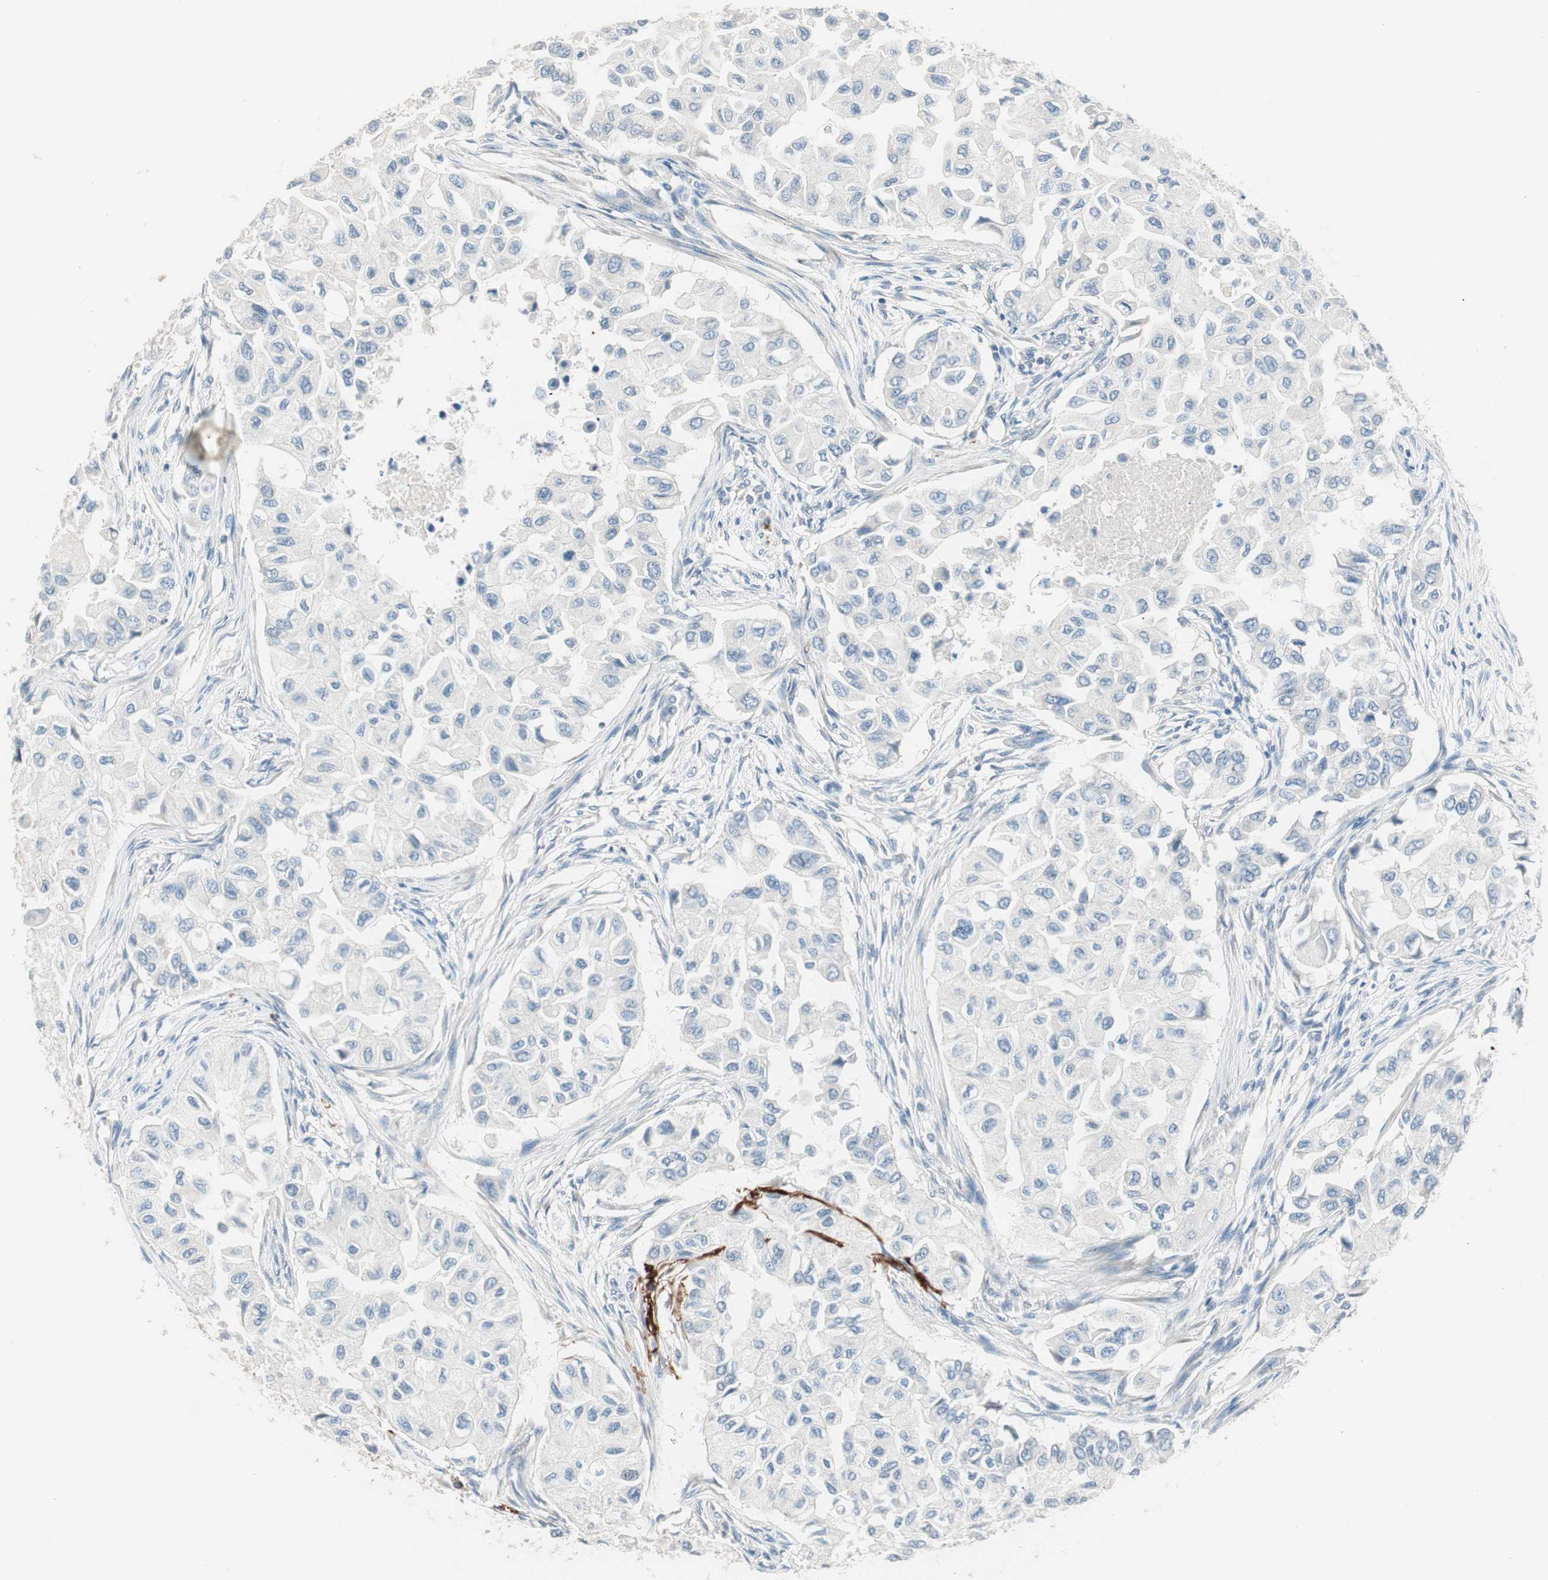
{"staining": {"intensity": "negative", "quantity": "none", "location": "none"}, "tissue": "breast cancer", "cell_type": "Tumor cells", "image_type": "cancer", "snomed": [{"axis": "morphology", "description": "Normal tissue, NOS"}, {"axis": "morphology", "description": "Duct carcinoma"}, {"axis": "topography", "description": "Breast"}], "caption": "Immunohistochemistry of human breast infiltrating ductal carcinoma shows no staining in tumor cells.", "gene": "RAD54B", "patient": {"sex": "female", "age": 49}}